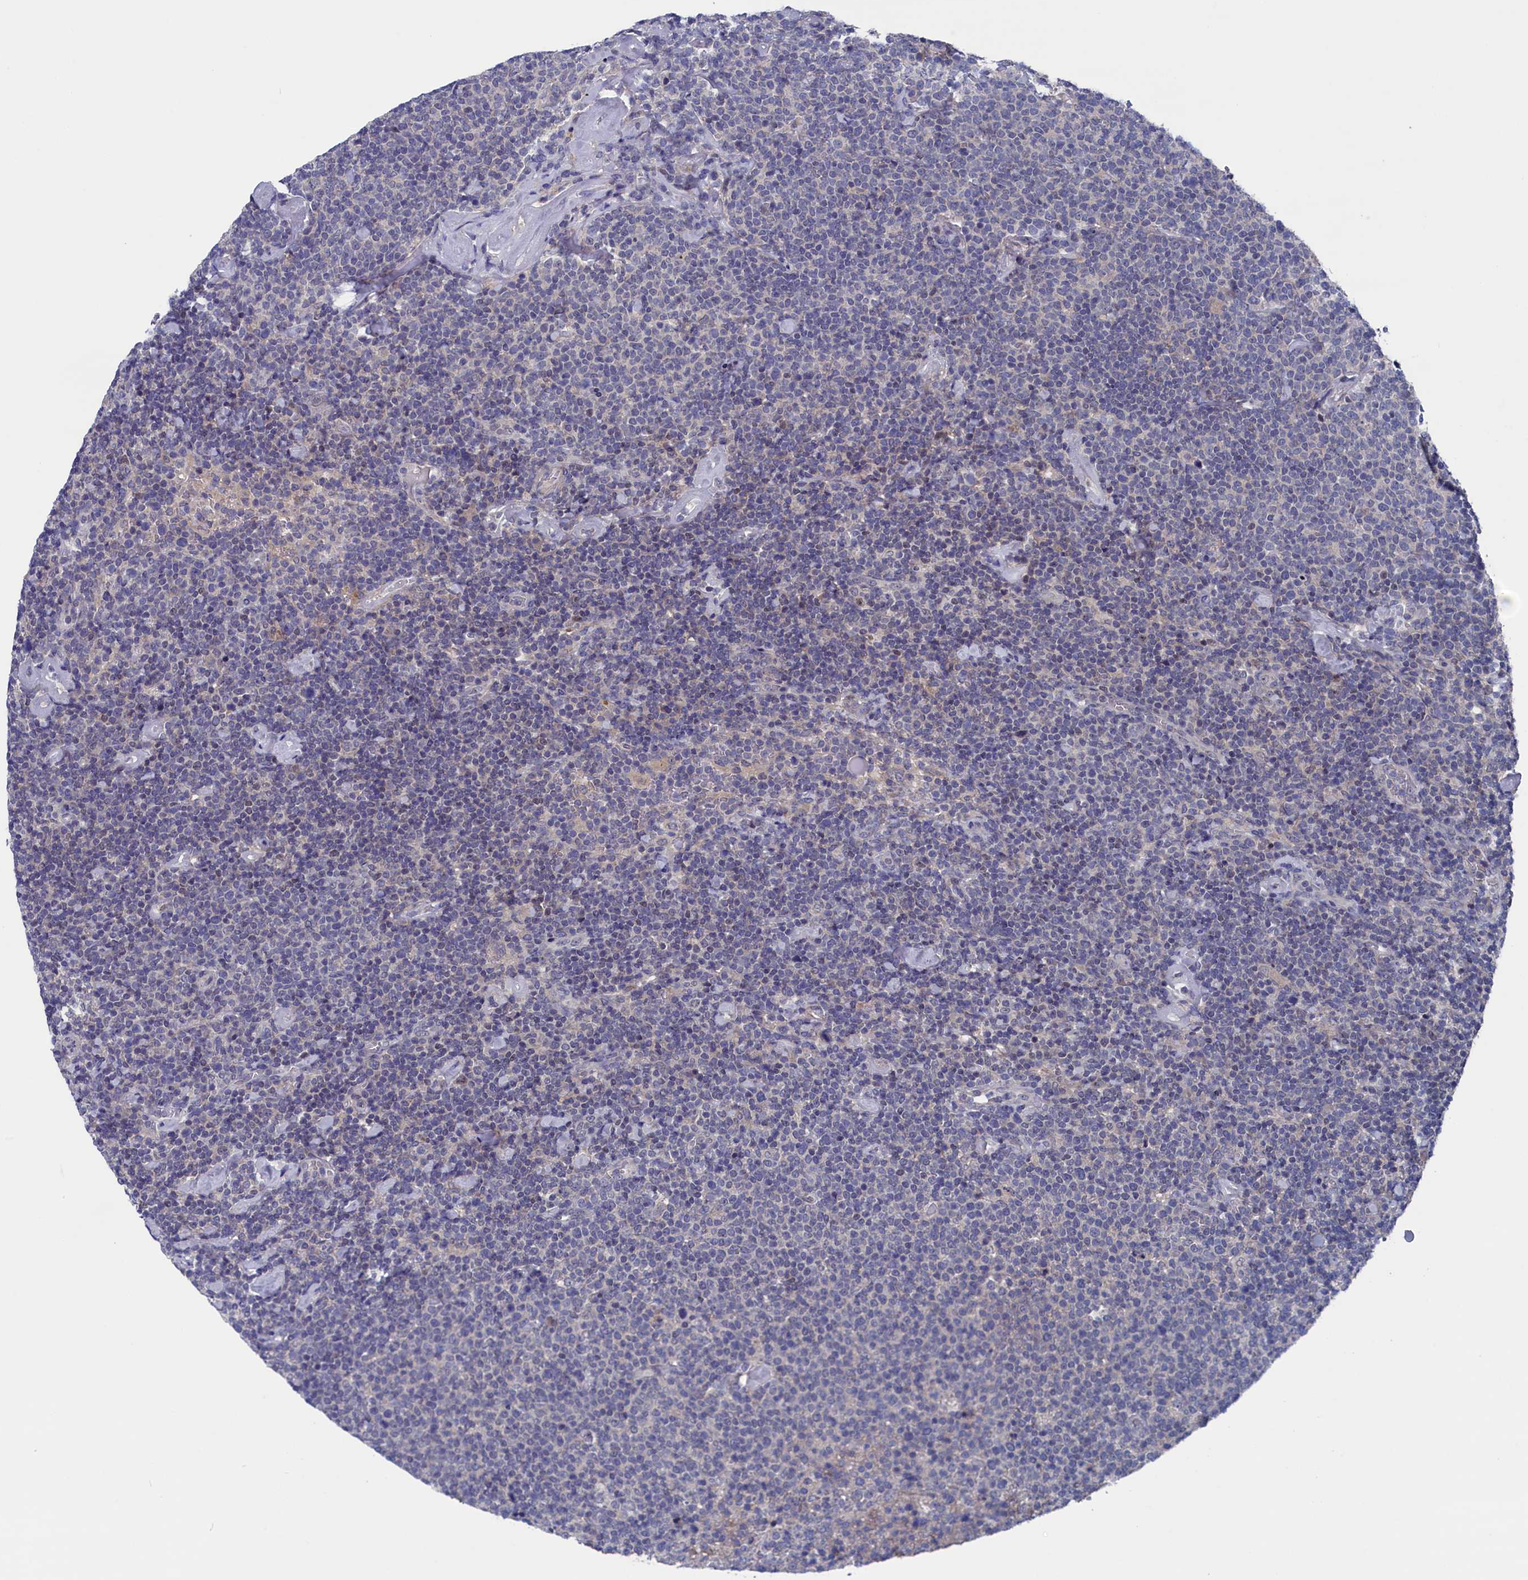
{"staining": {"intensity": "negative", "quantity": "none", "location": "none"}, "tissue": "lymphoma", "cell_type": "Tumor cells", "image_type": "cancer", "snomed": [{"axis": "morphology", "description": "Malignant lymphoma, non-Hodgkin's type, High grade"}, {"axis": "topography", "description": "Lymph node"}], "caption": "This photomicrograph is of malignant lymphoma, non-Hodgkin's type (high-grade) stained with immunohistochemistry (IHC) to label a protein in brown with the nuclei are counter-stained blue. There is no staining in tumor cells. (Stains: DAB (3,3'-diaminobenzidine) immunohistochemistry with hematoxylin counter stain, Microscopy: brightfield microscopy at high magnification).", "gene": "SPATA13", "patient": {"sex": "male", "age": 61}}